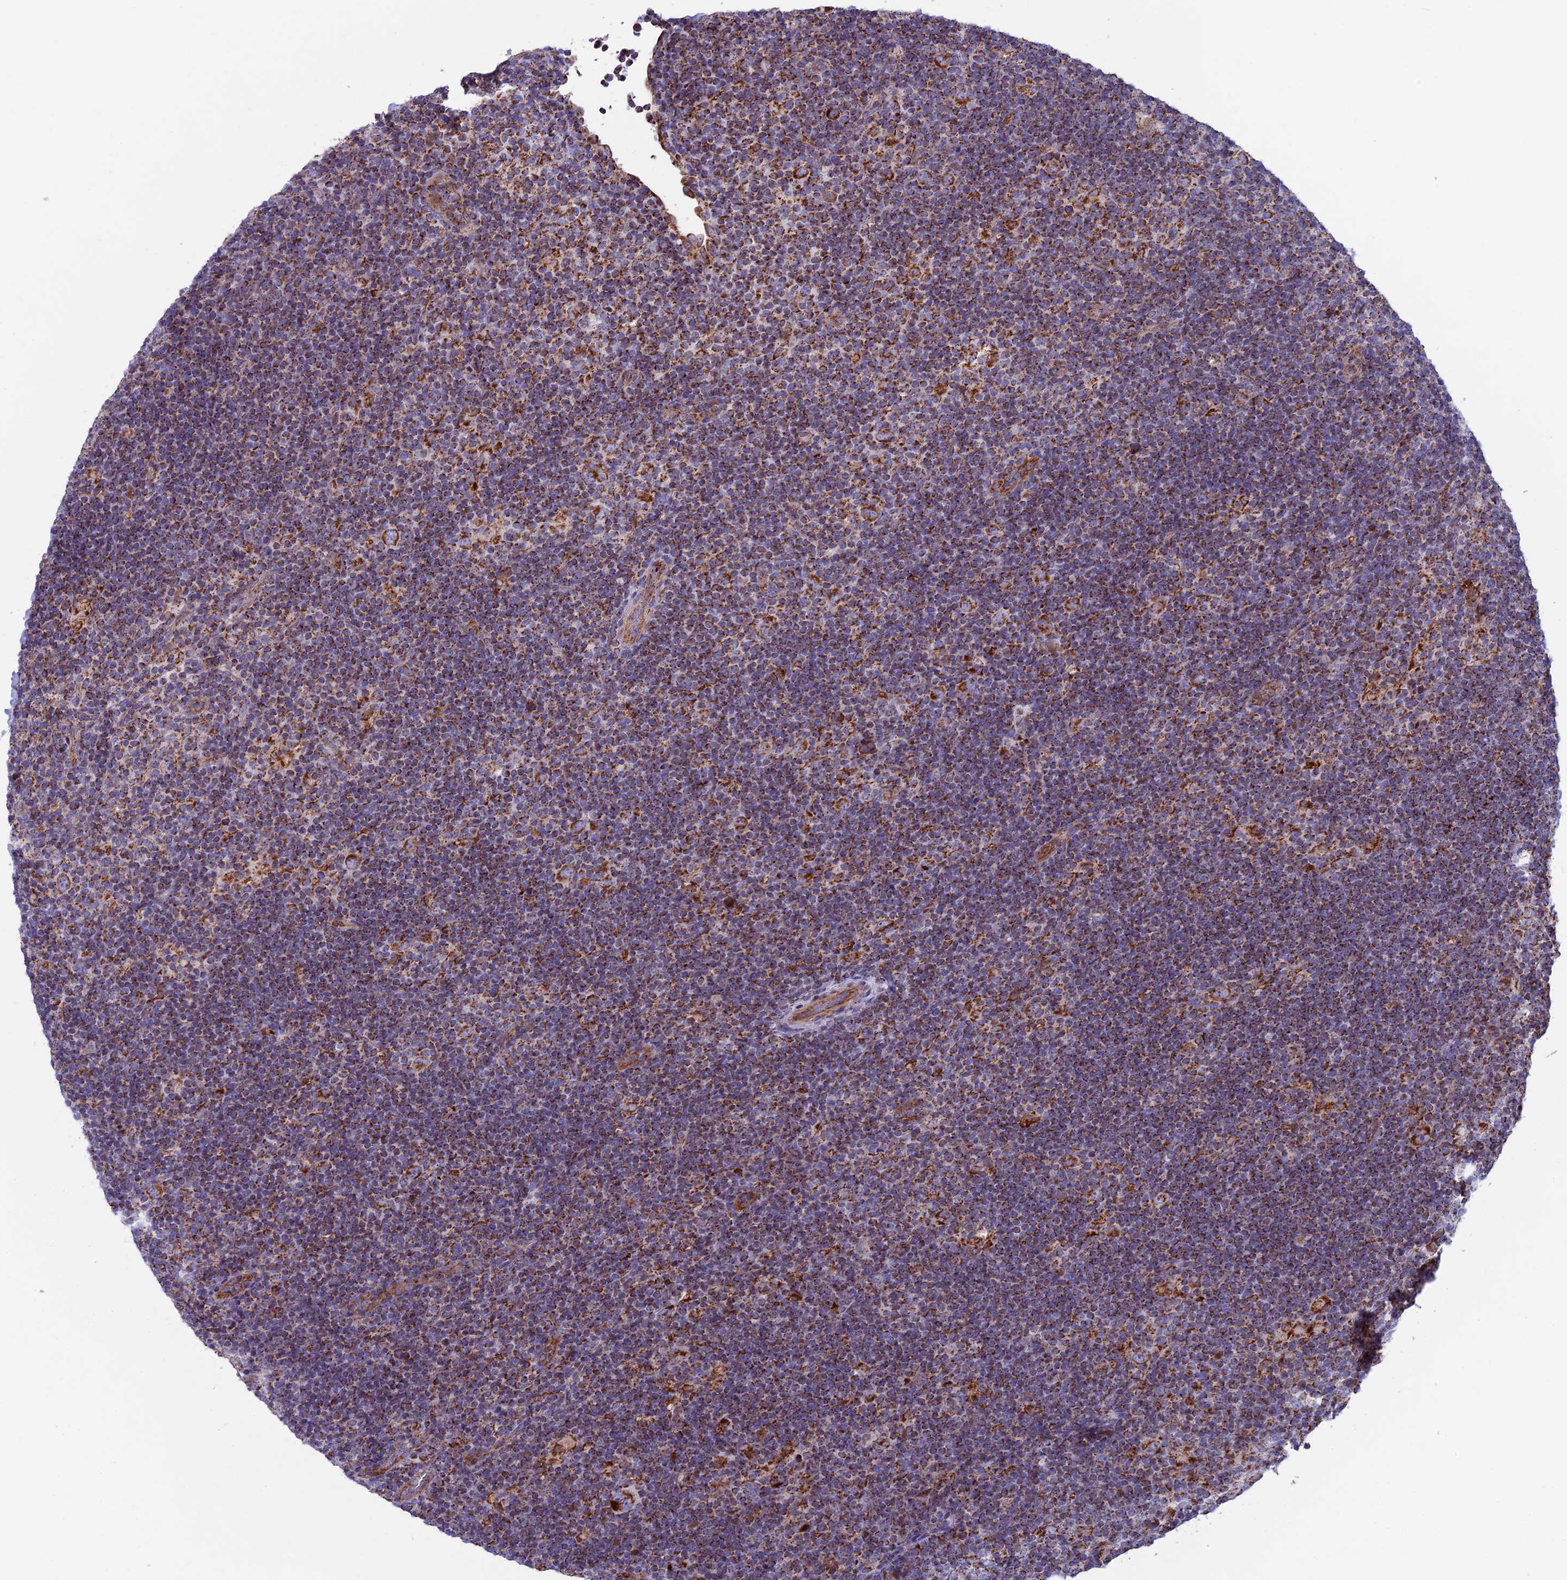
{"staining": {"intensity": "strong", "quantity": ">75%", "location": "cytoplasmic/membranous"}, "tissue": "lymphoma", "cell_type": "Tumor cells", "image_type": "cancer", "snomed": [{"axis": "morphology", "description": "Hodgkin's disease, NOS"}, {"axis": "topography", "description": "Lymph node"}], "caption": "This histopathology image exhibits lymphoma stained with immunohistochemistry to label a protein in brown. The cytoplasmic/membranous of tumor cells show strong positivity for the protein. Nuclei are counter-stained blue.", "gene": "CS", "patient": {"sex": "female", "age": 57}}